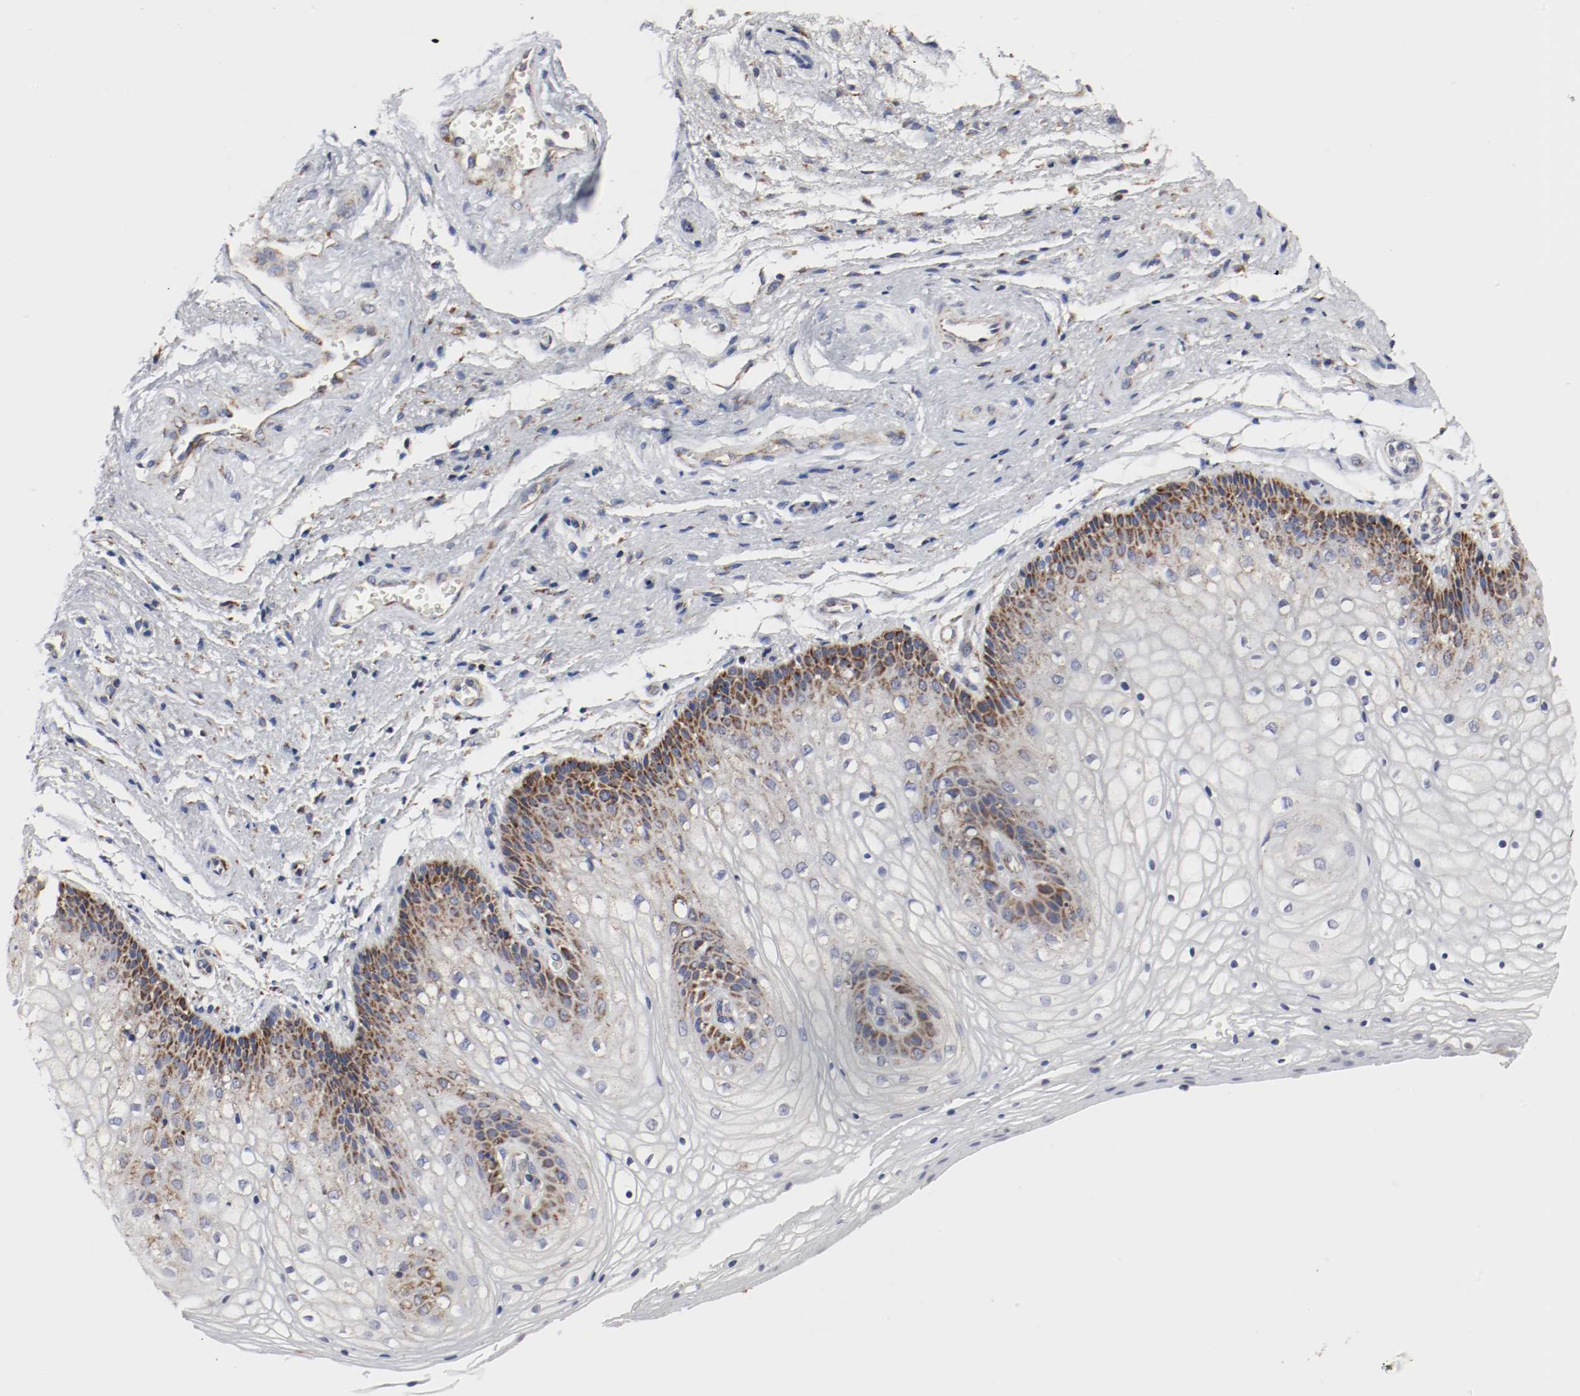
{"staining": {"intensity": "strong", "quantity": "<25%", "location": "cytoplasmic/membranous"}, "tissue": "vagina", "cell_type": "Squamous epithelial cells", "image_type": "normal", "snomed": [{"axis": "morphology", "description": "Normal tissue, NOS"}, {"axis": "topography", "description": "Vagina"}], "caption": "Immunohistochemistry of benign human vagina demonstrates medium levels of strong cytoplasmic/membranous expression in approximately <25% of squamous epithelial cells.", "gene": "AFG3L2", "patient": {"sex": "female", "age": 34}}